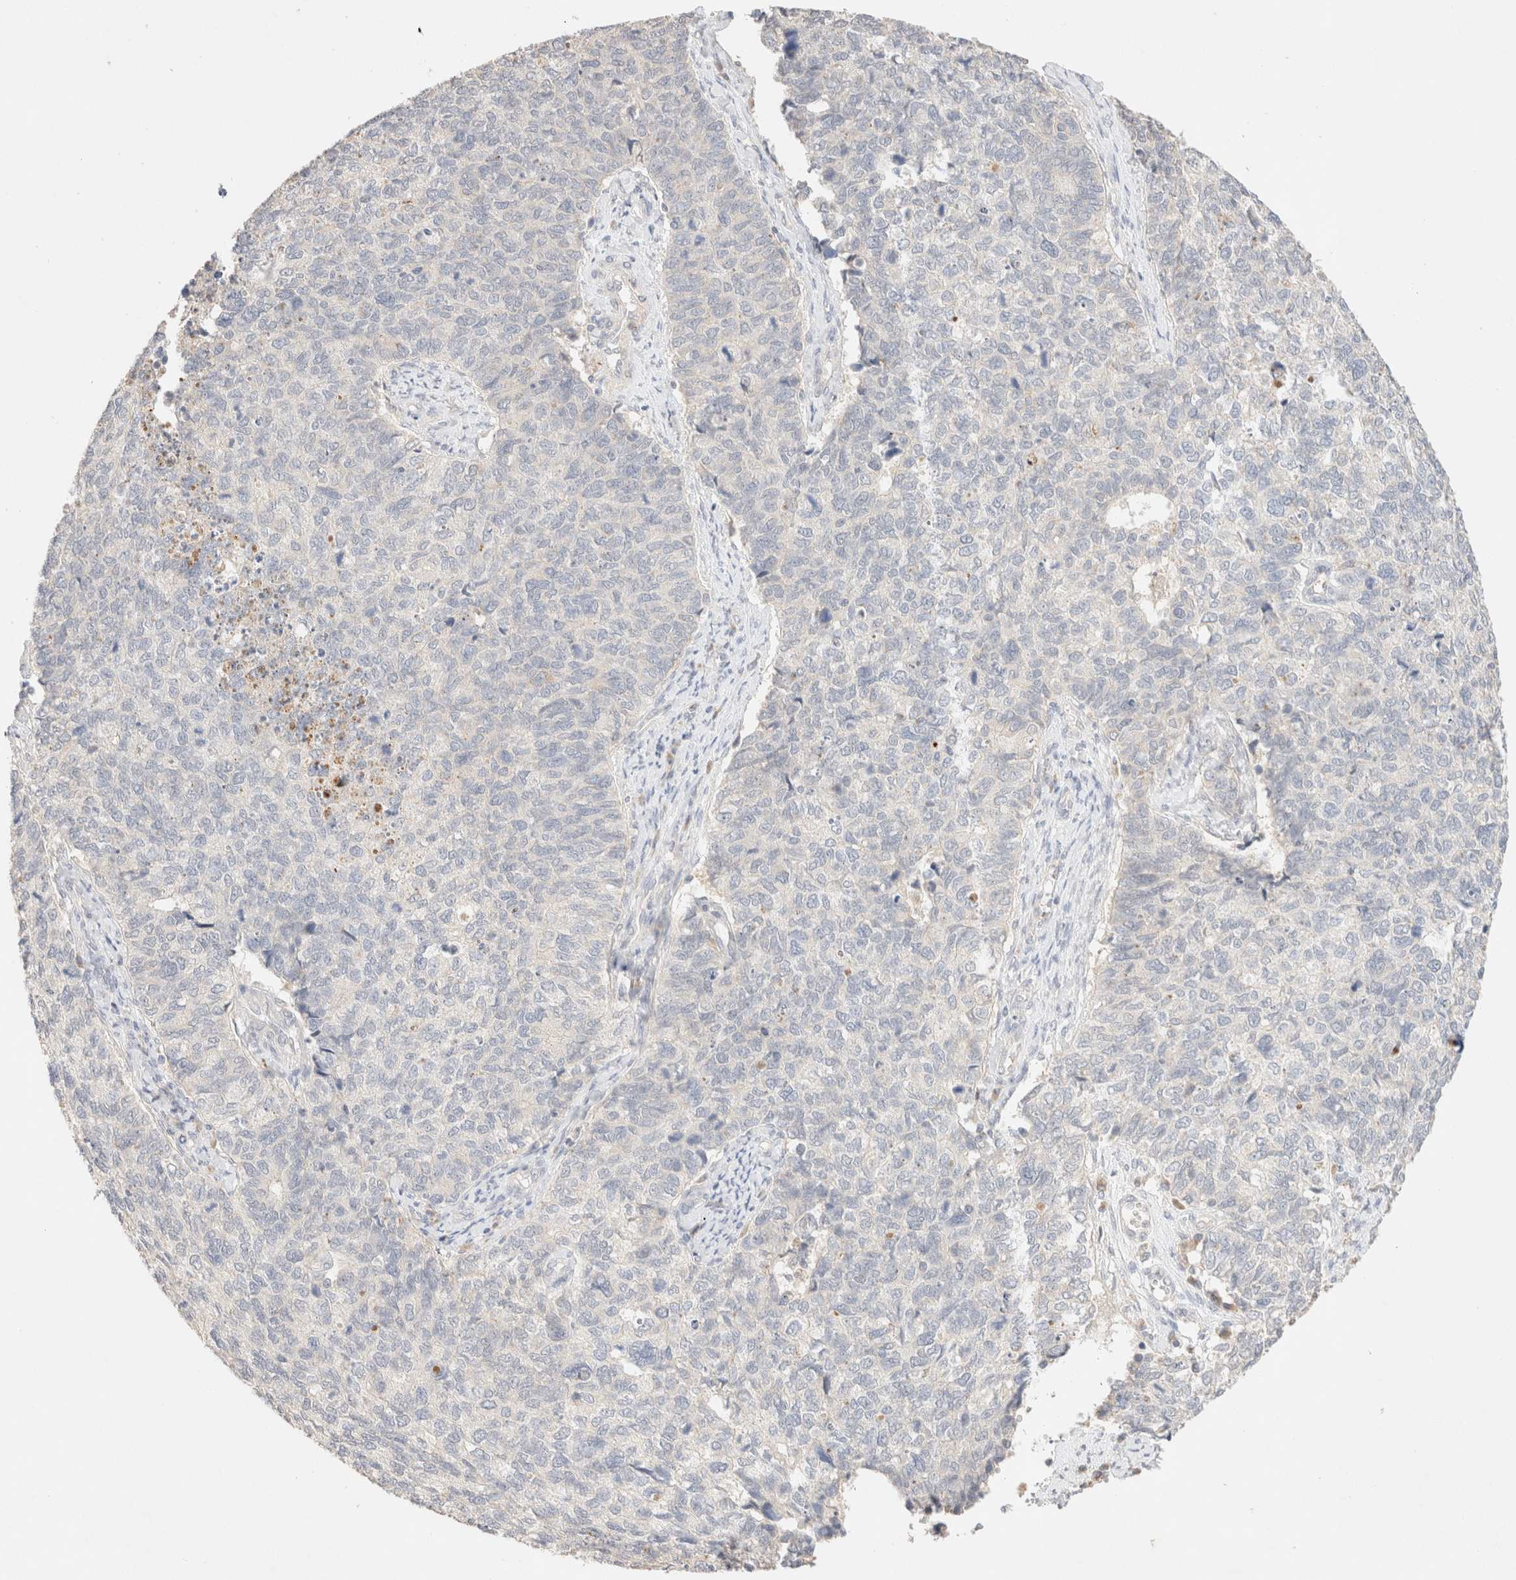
{"staining": {"intensity": "negative", "quantity": "none", "location": "none"}, "tissue": "cervical cancer", "cell_type": "Tumor cells", "image_type": "cancer", "snomed": [{"axis": "morphology", "description": "Squamous cell carcinoma, NOS"}, {"axis": "topography", "description": "Cervix"}], "caption": "There is no significant staining in tumor cells of cervical squamous cell carcinoma.", "gene": "SNTB1", "patient": {"sex": "female", "age": 63}}